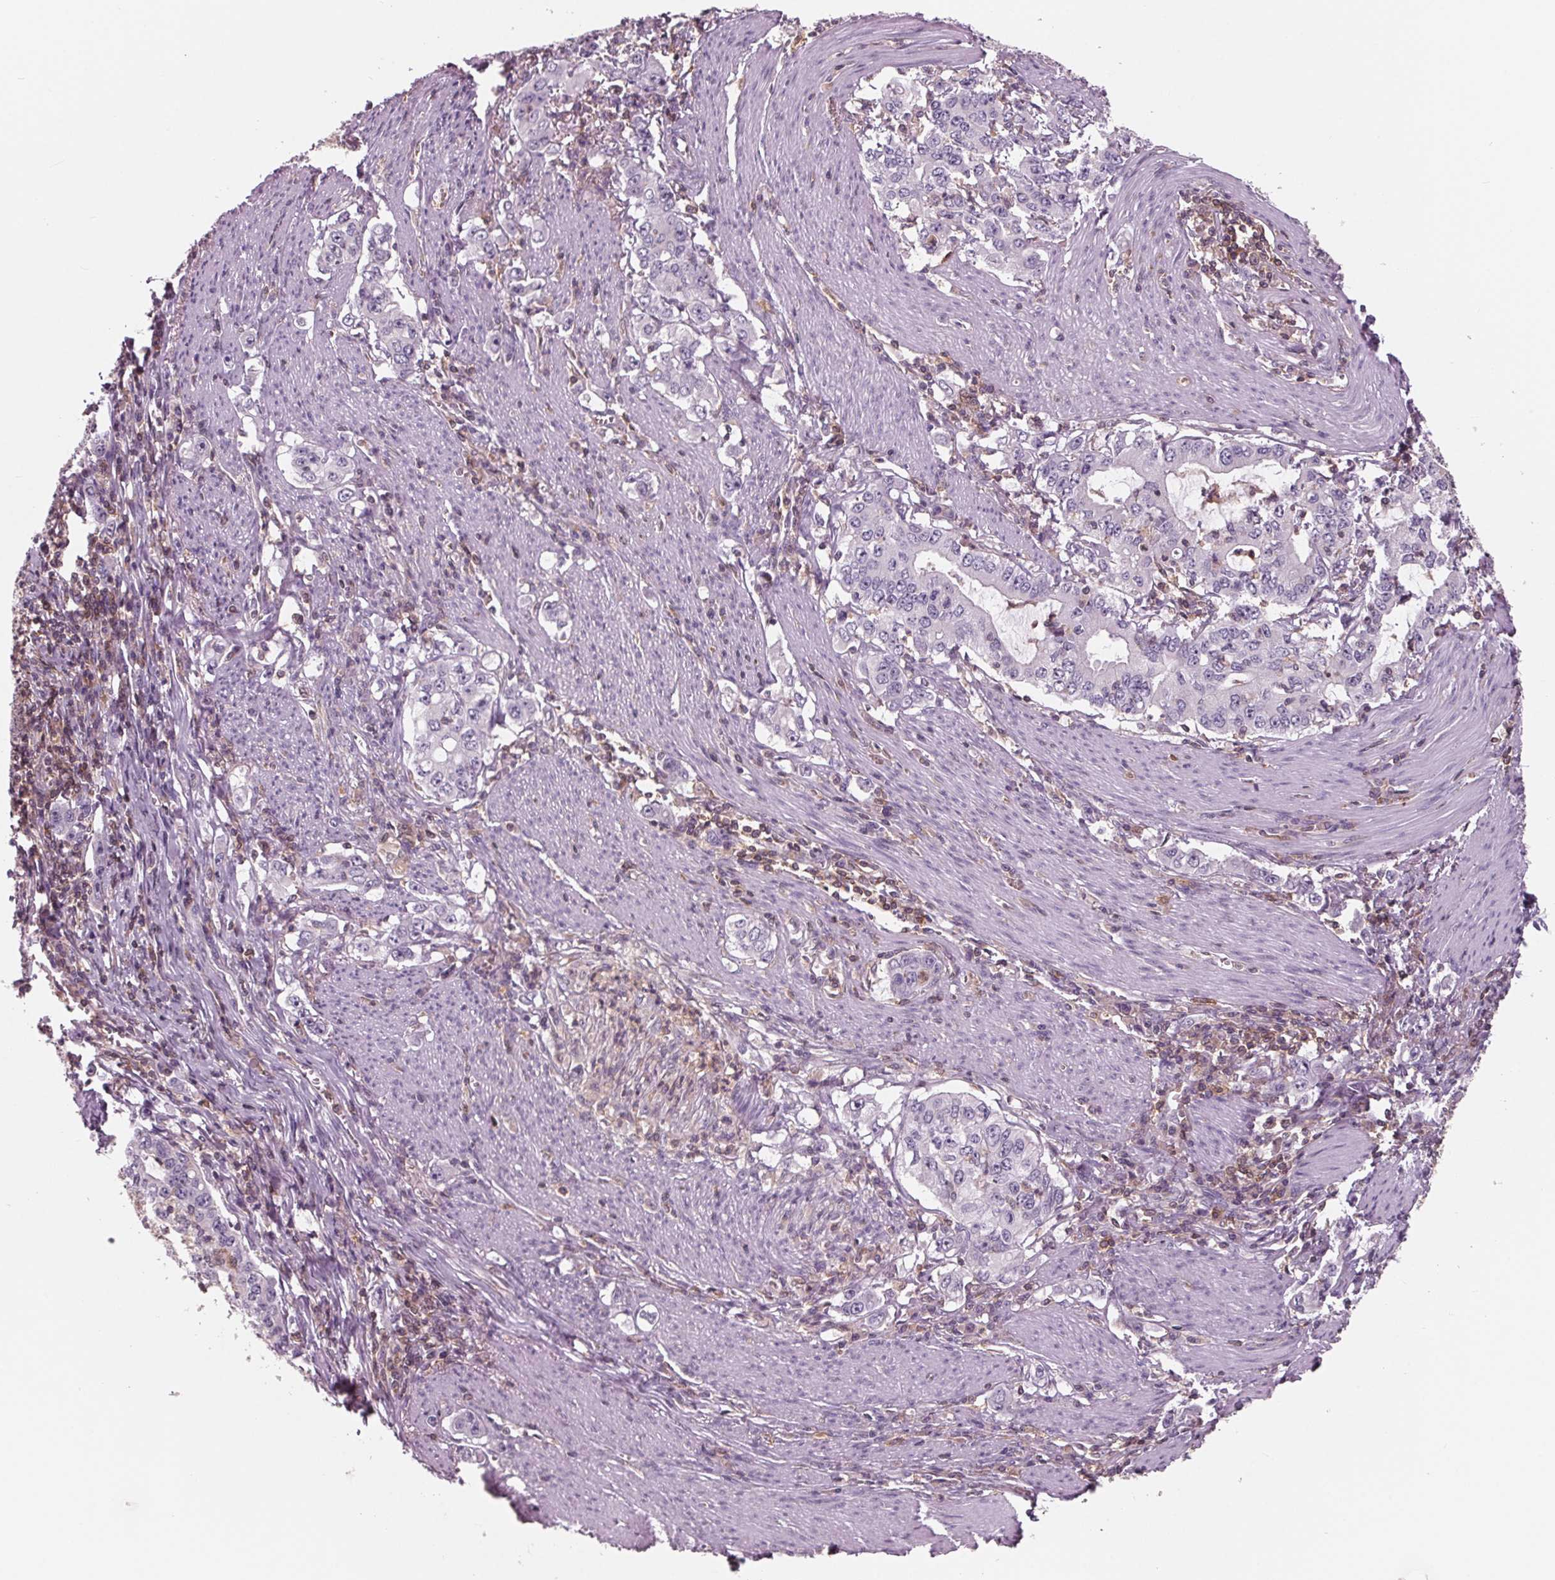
{"staining": {"intensity": "negative", "quantity": "none", "location": "none"}, "tissue": "stomach cancer", "cell_type": "Tumor cells", "image_type": "cancer", "snomed": [{"axis": "morphology", "description": "Adenocarcinoma, NOS"}, {"axis": "topography", "description": "Stomach, lower"}], "caption": "A photomicrograph of human stomach adenocarcinoma is negative for staining in tumor cells.", "gene": "ARHGAP25", "patient": {"sex": "female", "age": 72}}